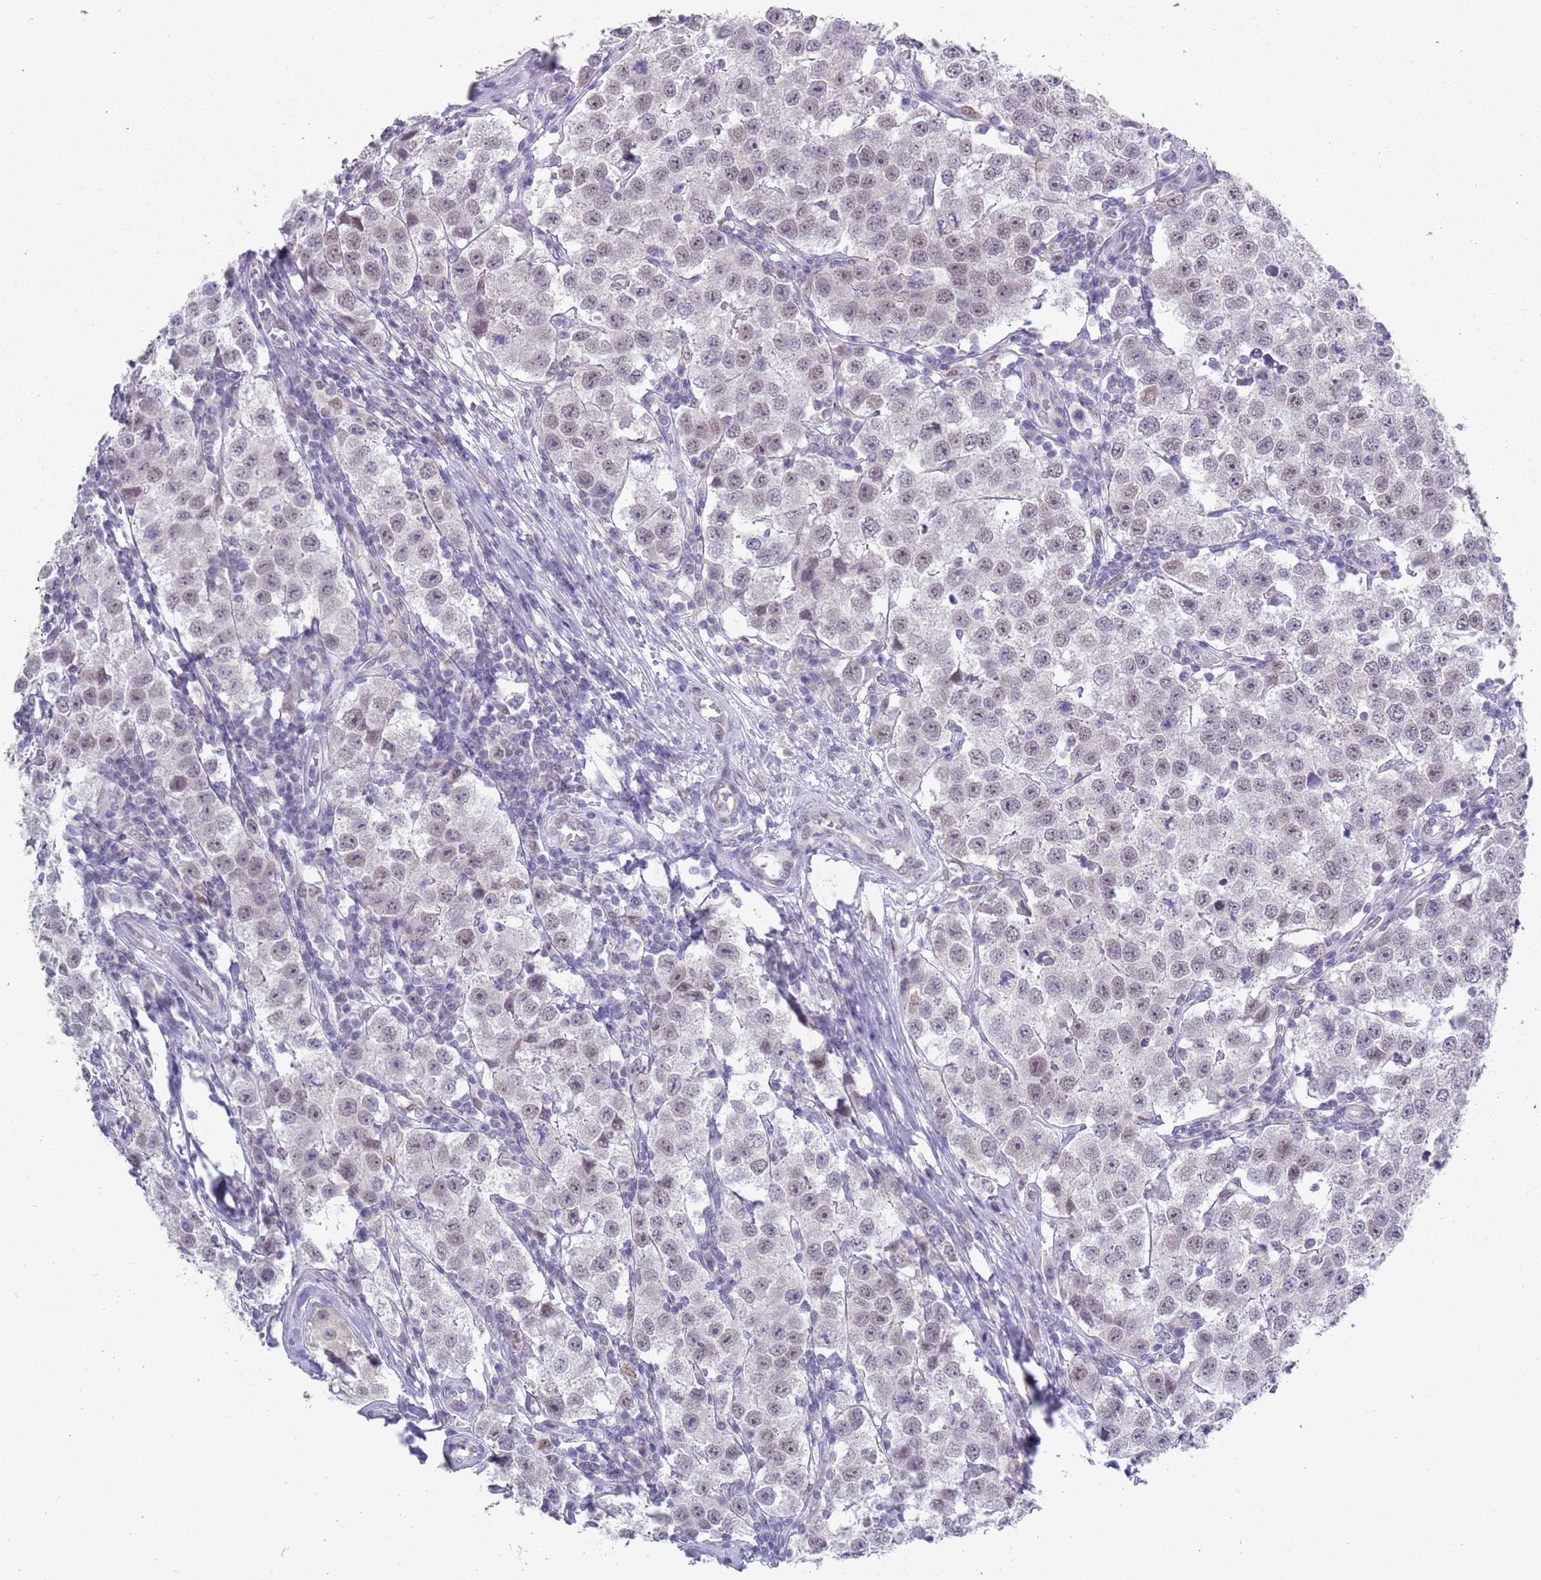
{"staining": {"intensity": "negative", "quantity": "none", "location": "none"}, "tissue": "testis cancer", "cell_type": "Tumor cells", "image_type": "cancer", "snomed": [{"axis": "morphology", "description": "Seminoma, NOS"}, {"axis": "topography", "description": "Testis"}], "caption": "Tumor cells show no significant positivity in seminoma (testis).", "gene": "SEPHS2", "patient": {"sex": "male", "age": 34}}